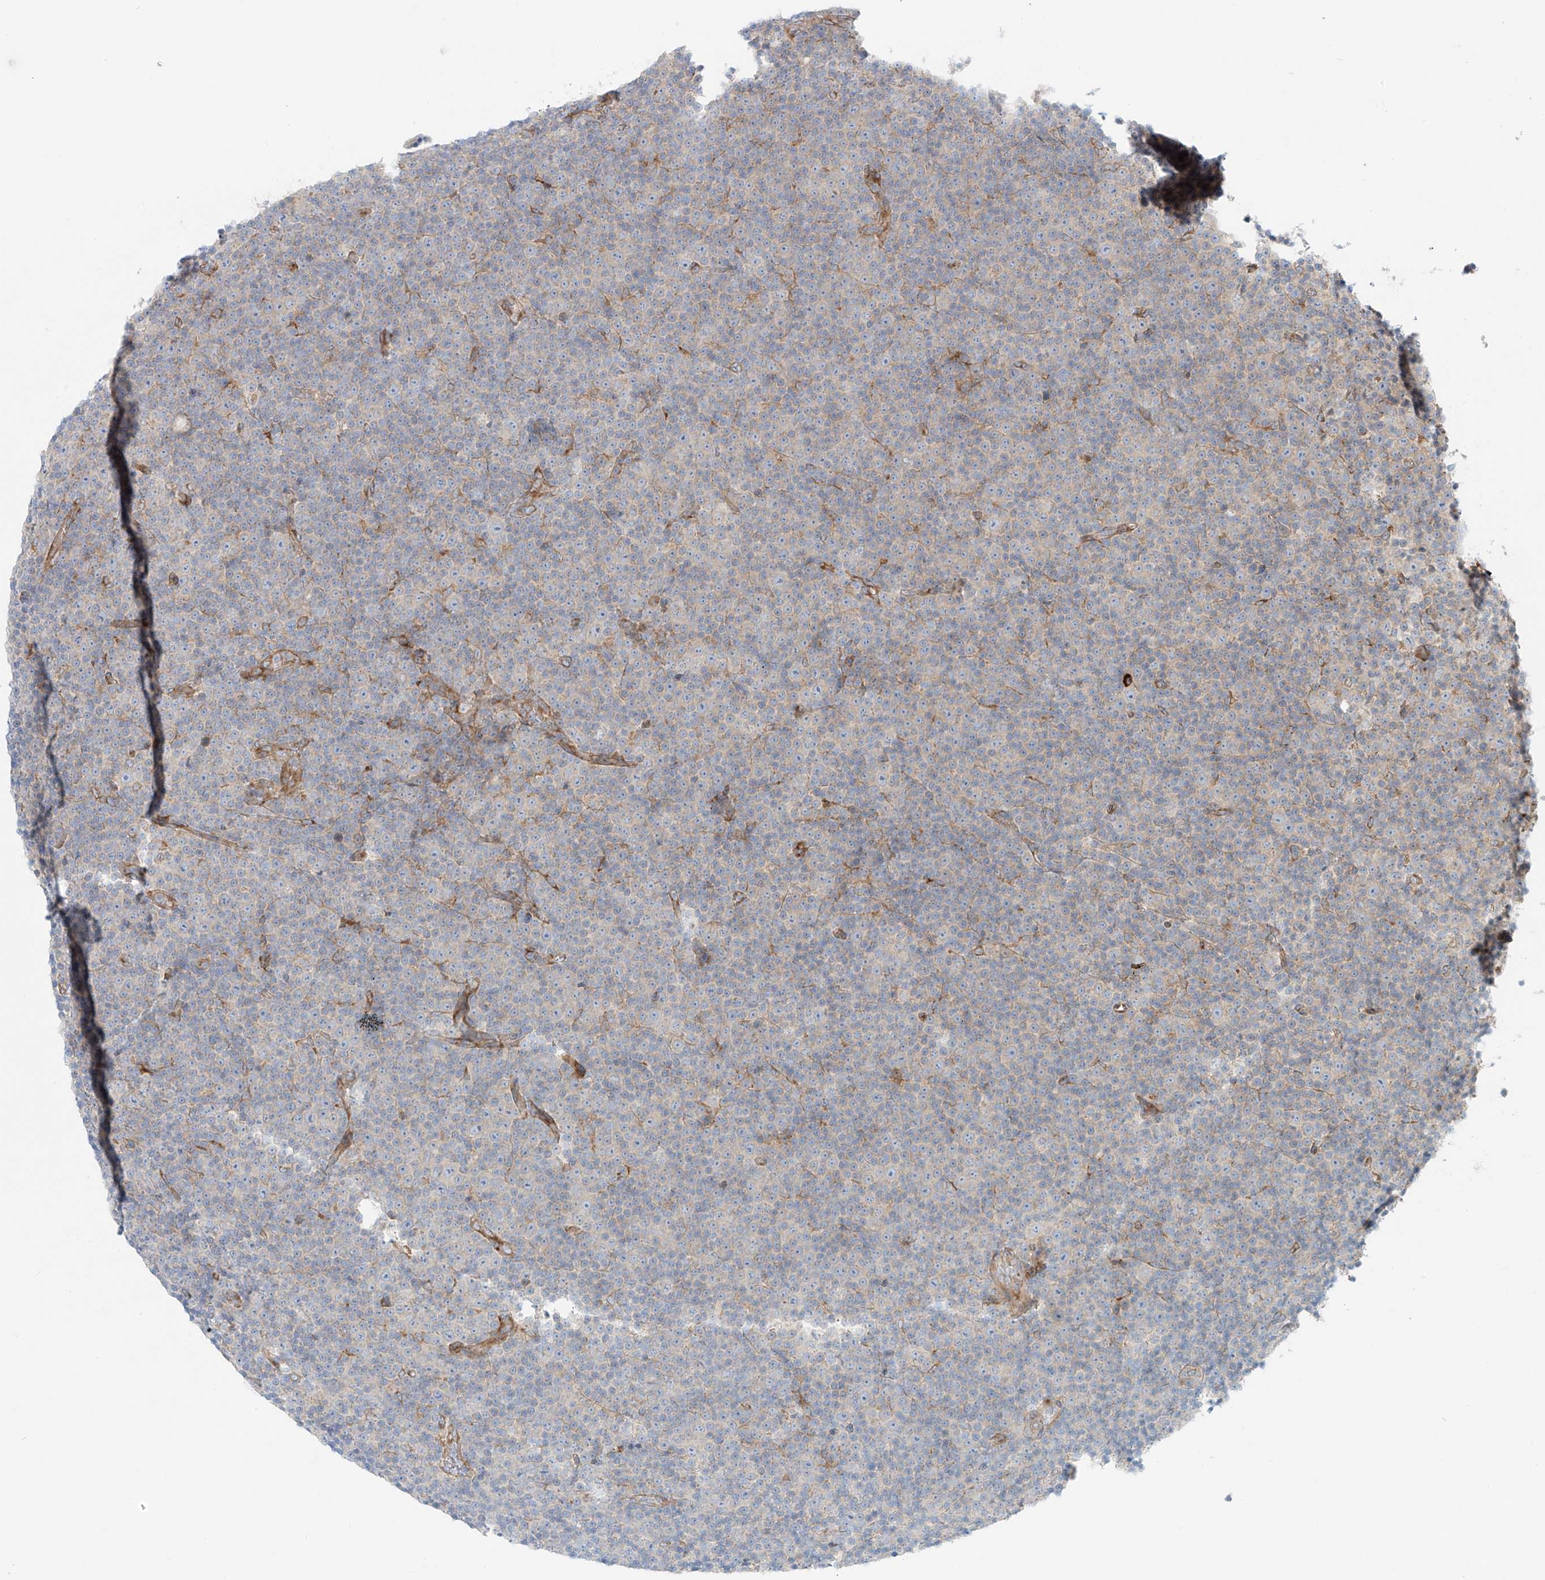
{"staining": {"intensity": "weak", "quantity": "<25%", "location": "cytoplasmic/membranous"}, "tissue": "lymphoma", "cell_type": "Tumor cells", "image_type": "cancer", "snomed": [{"axis": "morphology", "description": "Malignant lymphoma, non-Hodgkin's type, Low grade"}, {"axis": "topography", "description": "Lymph node"}], "caption": "Image shows no protein positivity in tumor cells of lymphoma tissue.", "gene": "EIPR1", "patient": {"sex": "female", "age": 67}}